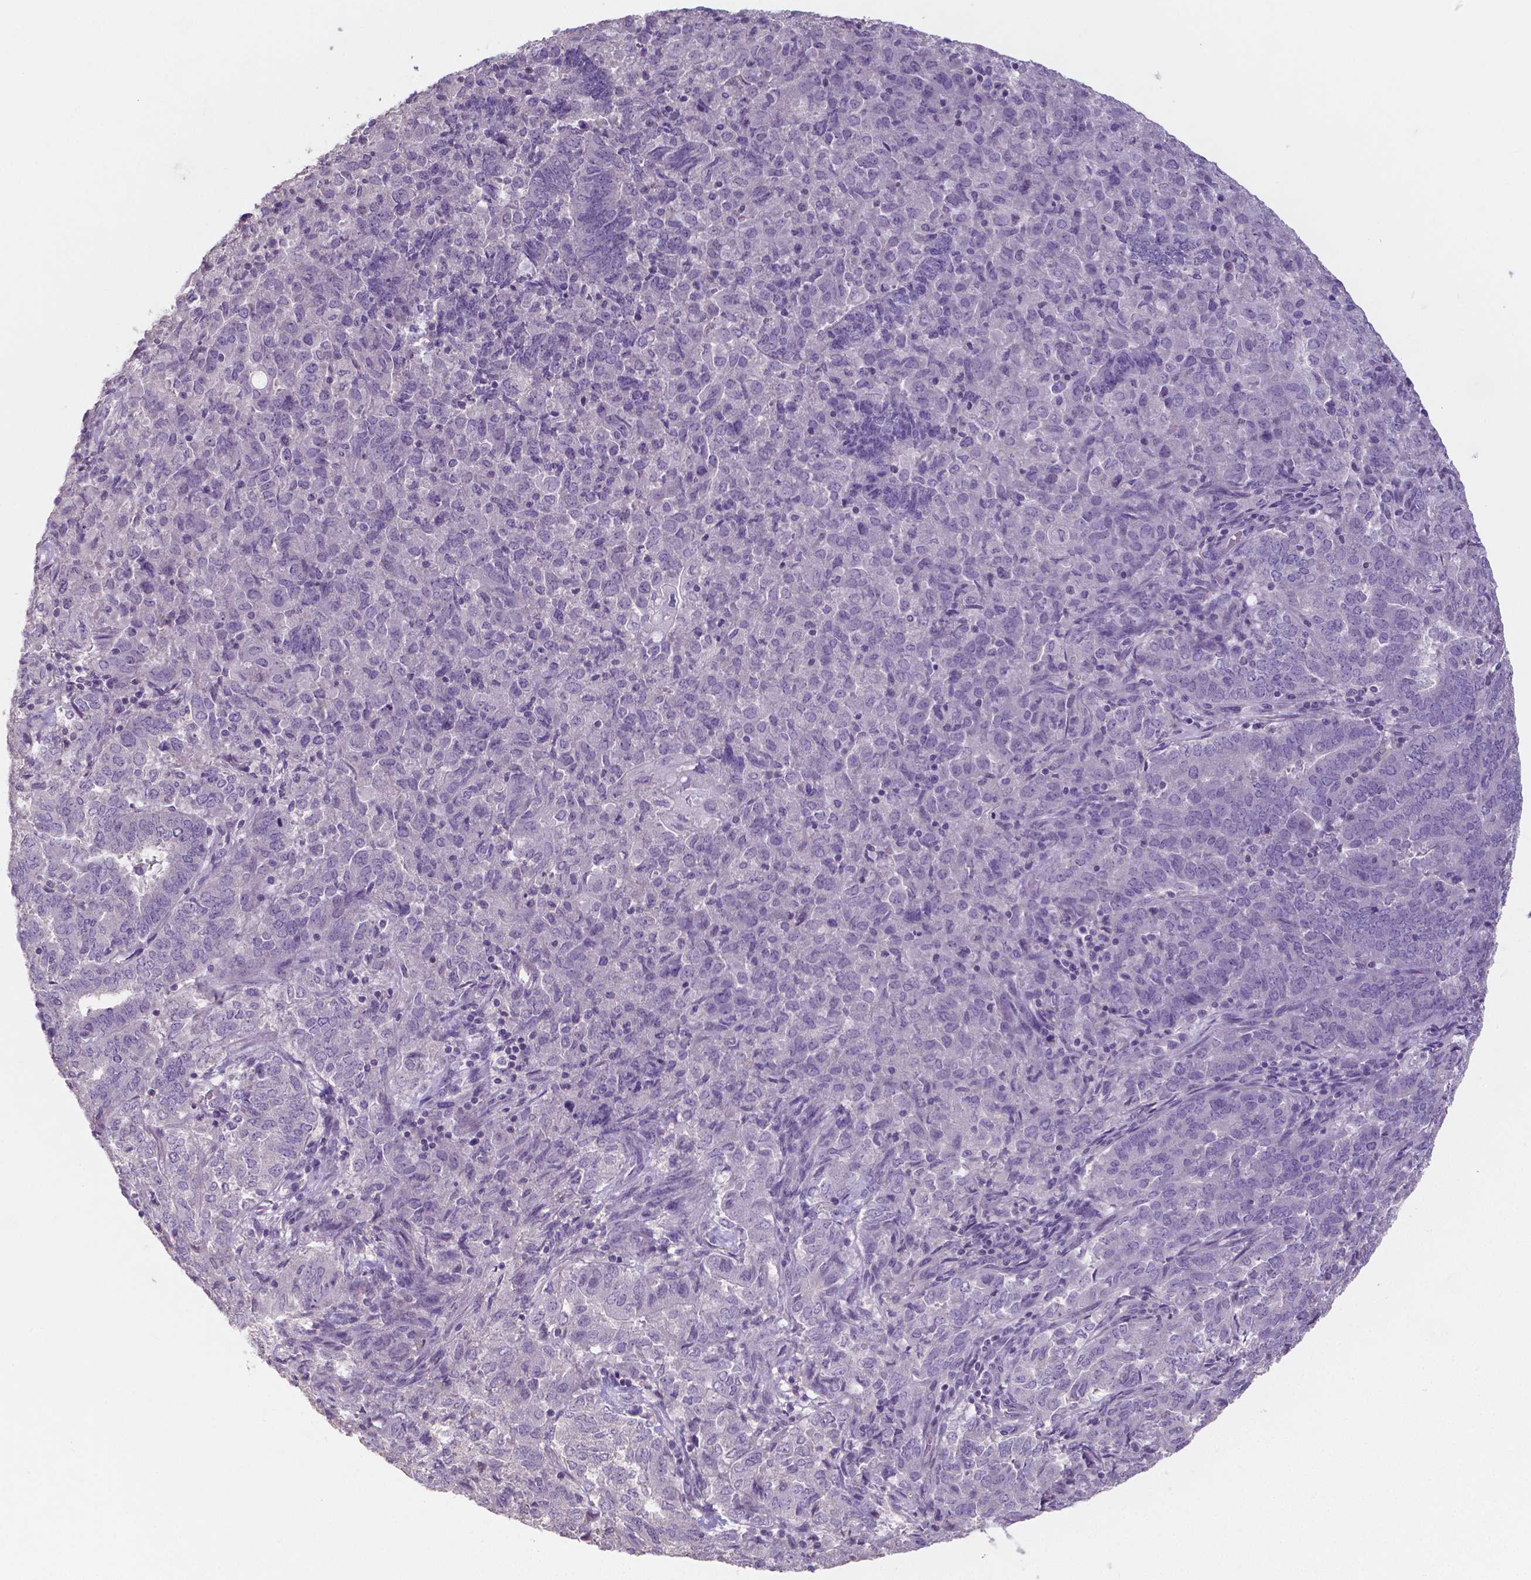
{"staining": {"intensity": "negative", "quantity": "none", "location": "none"}, "tissue": "endometrial cancer", "cell_type": "Tumor cells", "image_type": "cancer", "snomed": [{"axis": "morphology", "description": "Adenocarcinoma, NOS"}, {"axis": "topography", "description": "Endometrium"}], "caption": "This is an immunohistochemistry micrograph of endometrial adenocarcinoma. There is no positivity in tumor cells.", "gene": "CRMP1", "patient": {"sex": "female", "age": 72}}